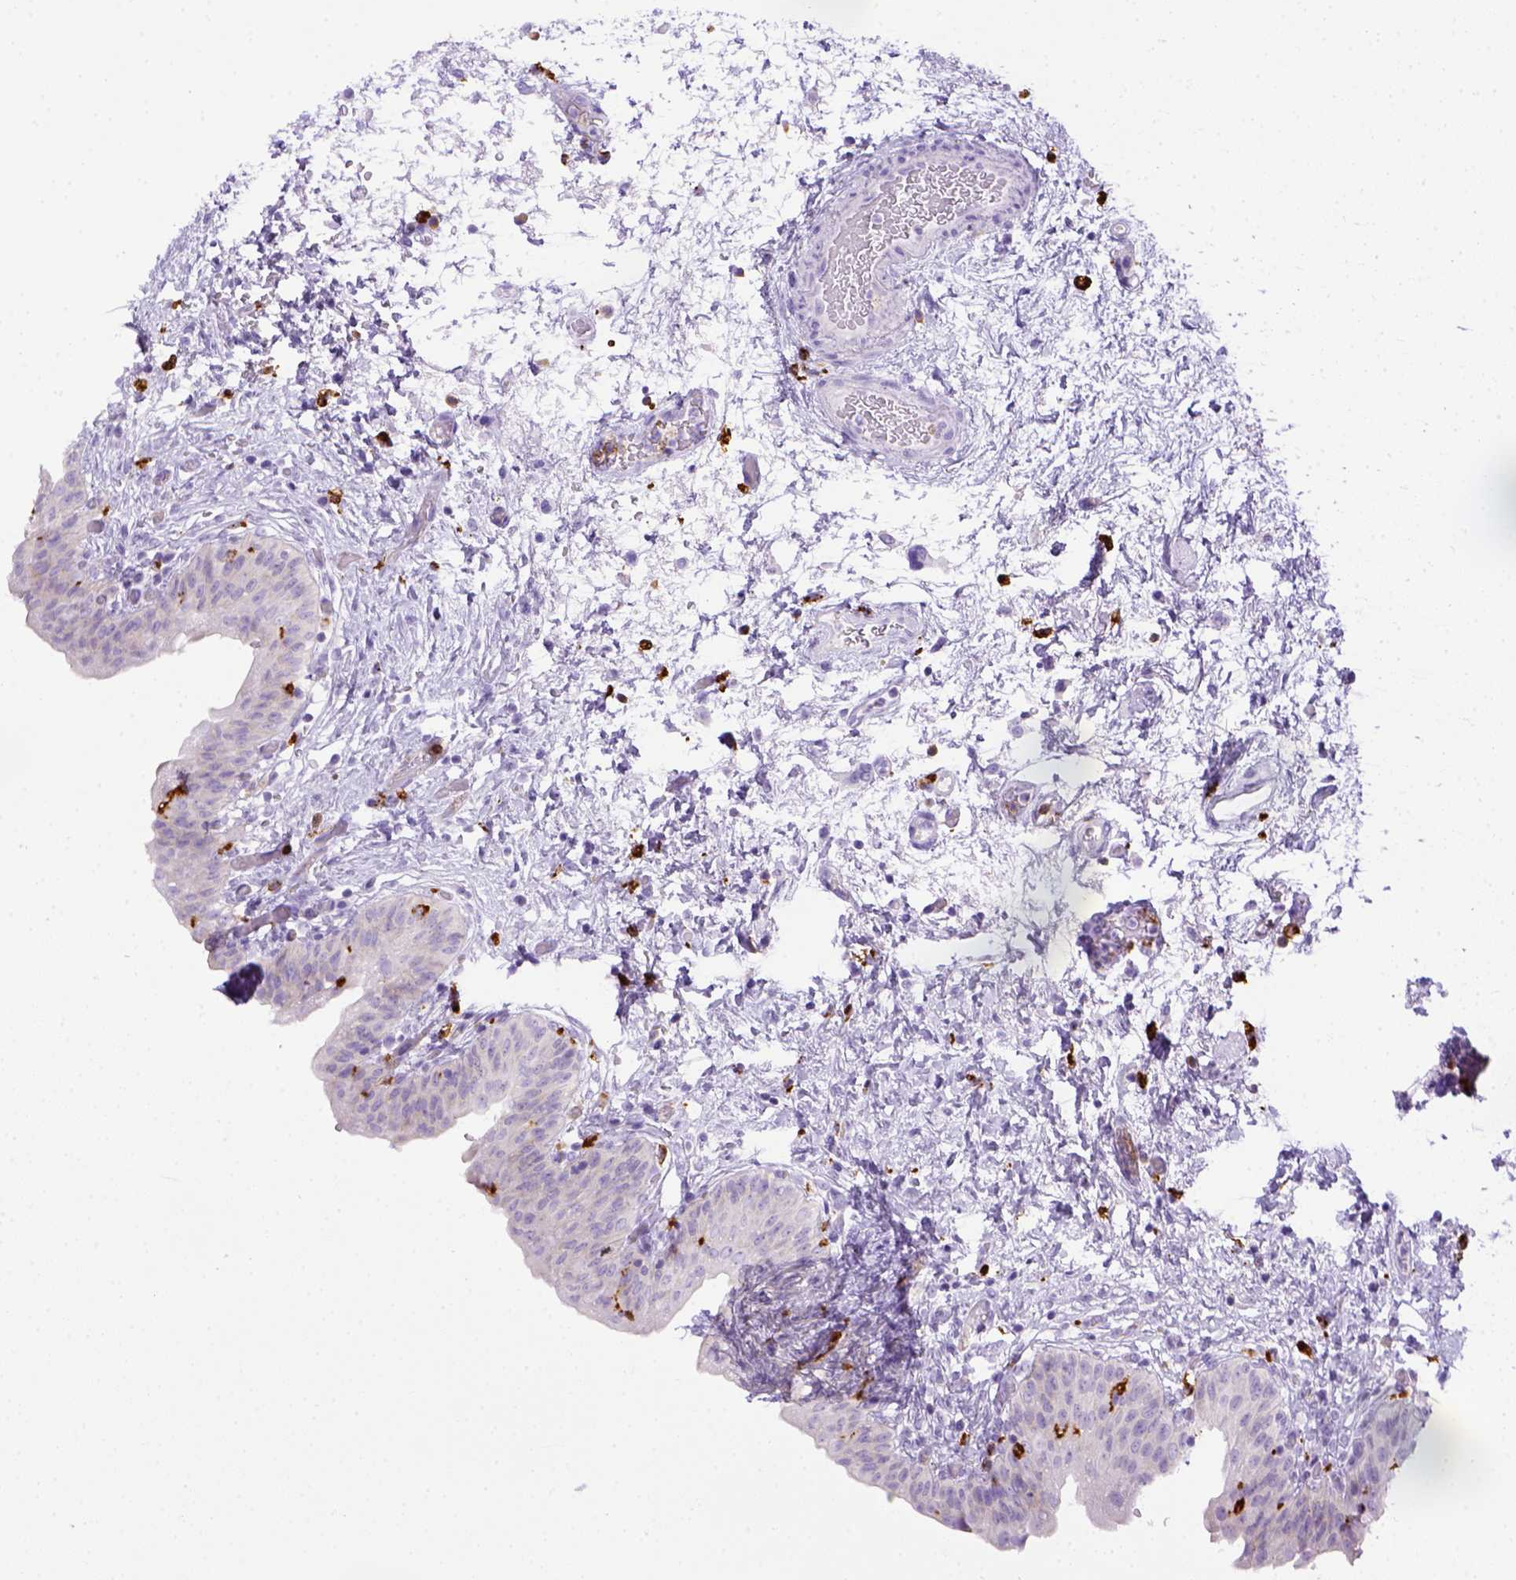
{"staining": {"intensity": "negative", "quantity": "none", "location": "none"}, "tissue": "urinary bladder", "cell_type": "Urothelial cells", "image_type": "normal", "snomed": [{"axis": "morphology", "description": "Normal tissue, NOS"}, {"axis": "topography", "description": "Urinary bladder"}], "caption": "The micrograph demonstrates no significant expression in urothelial cells of urinary bladder. (DAB (3,3'-diaminobenzidine) immunohistochemistry (IHC) visualized using brightfield microscopy, high magnification).", "gene": "CD68", "patient": {"sex": "male", "age": 69}}